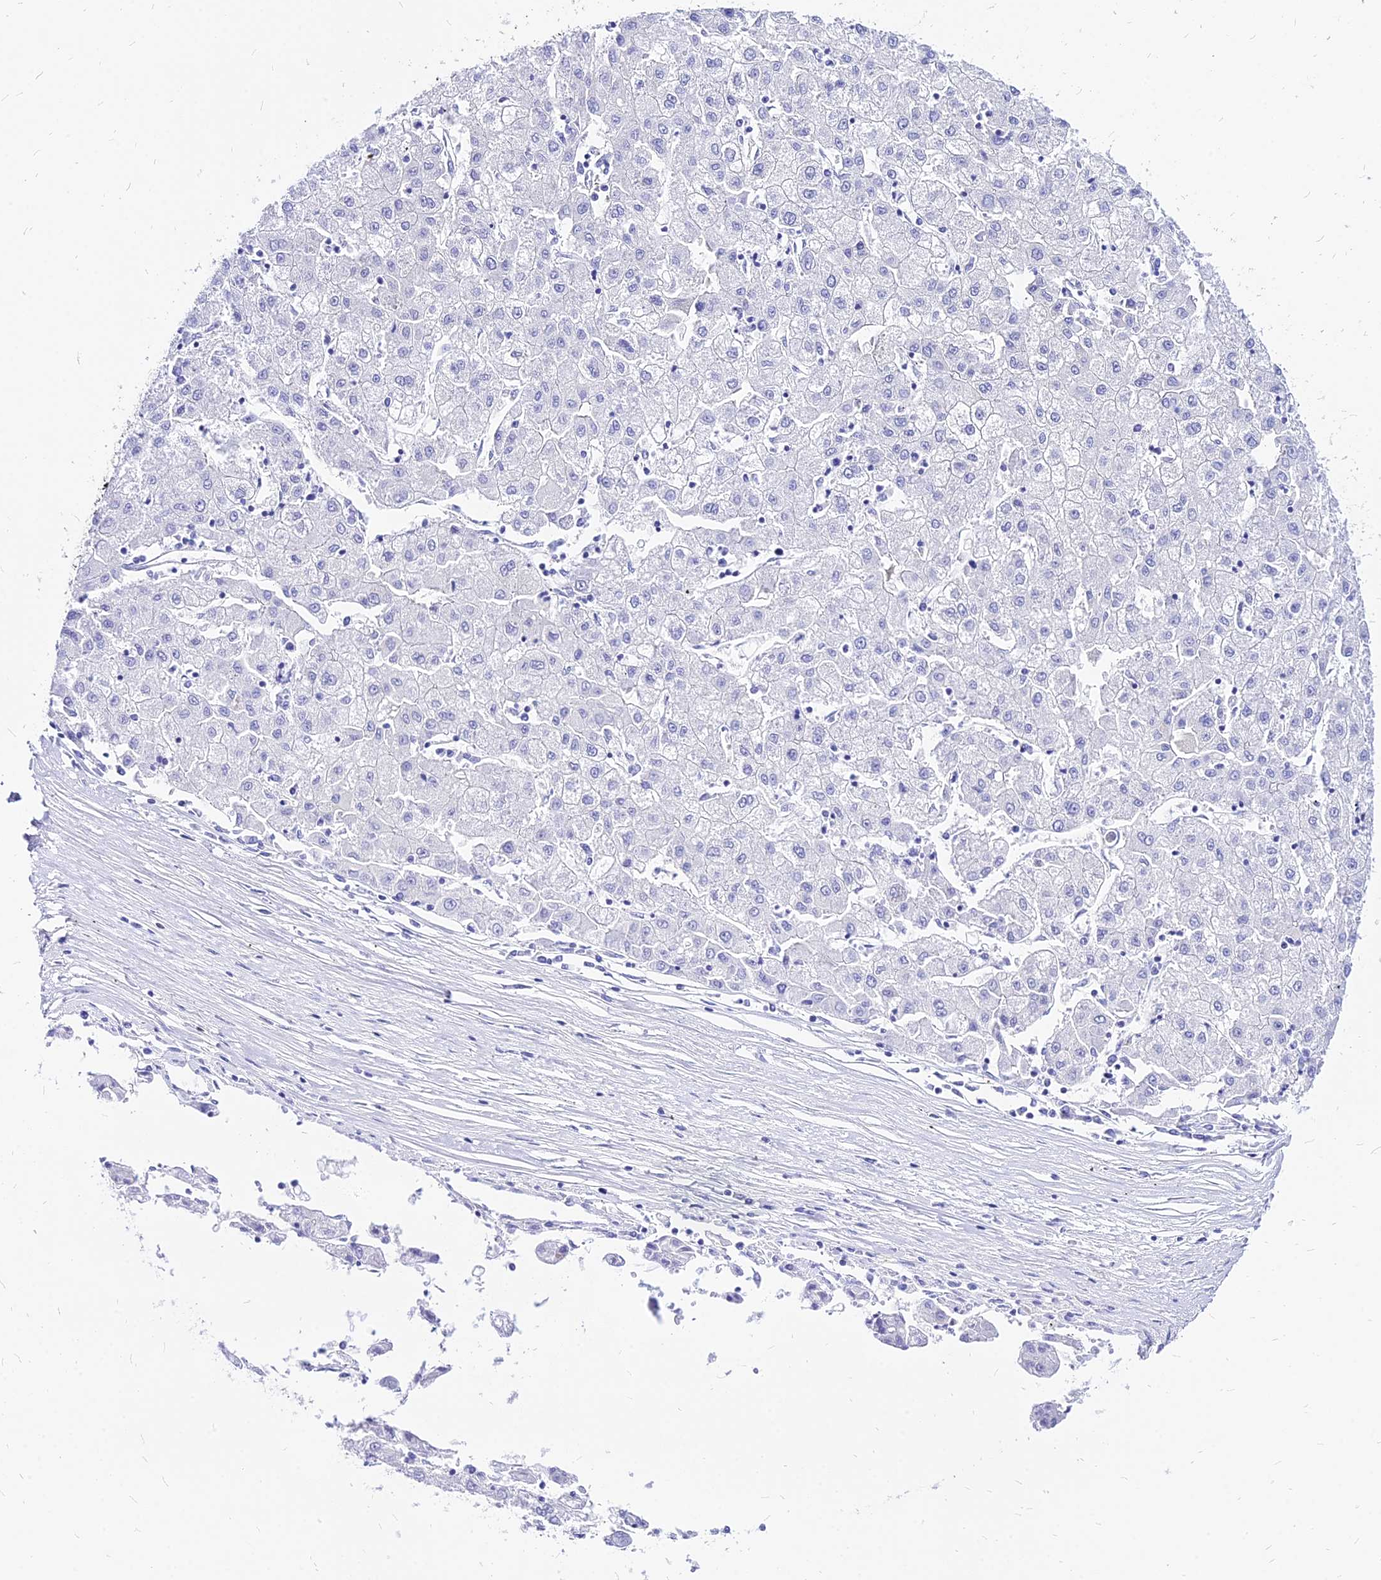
{"staining": {"intensity": "negative", "quantity": "none", "location": "none"}, "tissue": "liver cancer", "cell_type": "Tumor cells", "image_type": "cancer", "snomed": [{"axis": "morphology", "description": "Carcinoma, Hepatocellular, NOS"}, {"axis": "topography", "description": "Liver"}], "caption": "Immunohistochemistry (IHC) photomicrograph of neoplastic tissue: hepatocellular carcinoma (liver) stained with DAB (3,3'-diaminobenzidine) exhibits no significant protein staining in tumor cells.", "gene": "PAXX", "patient": {"sex": "male", "age": 72}}